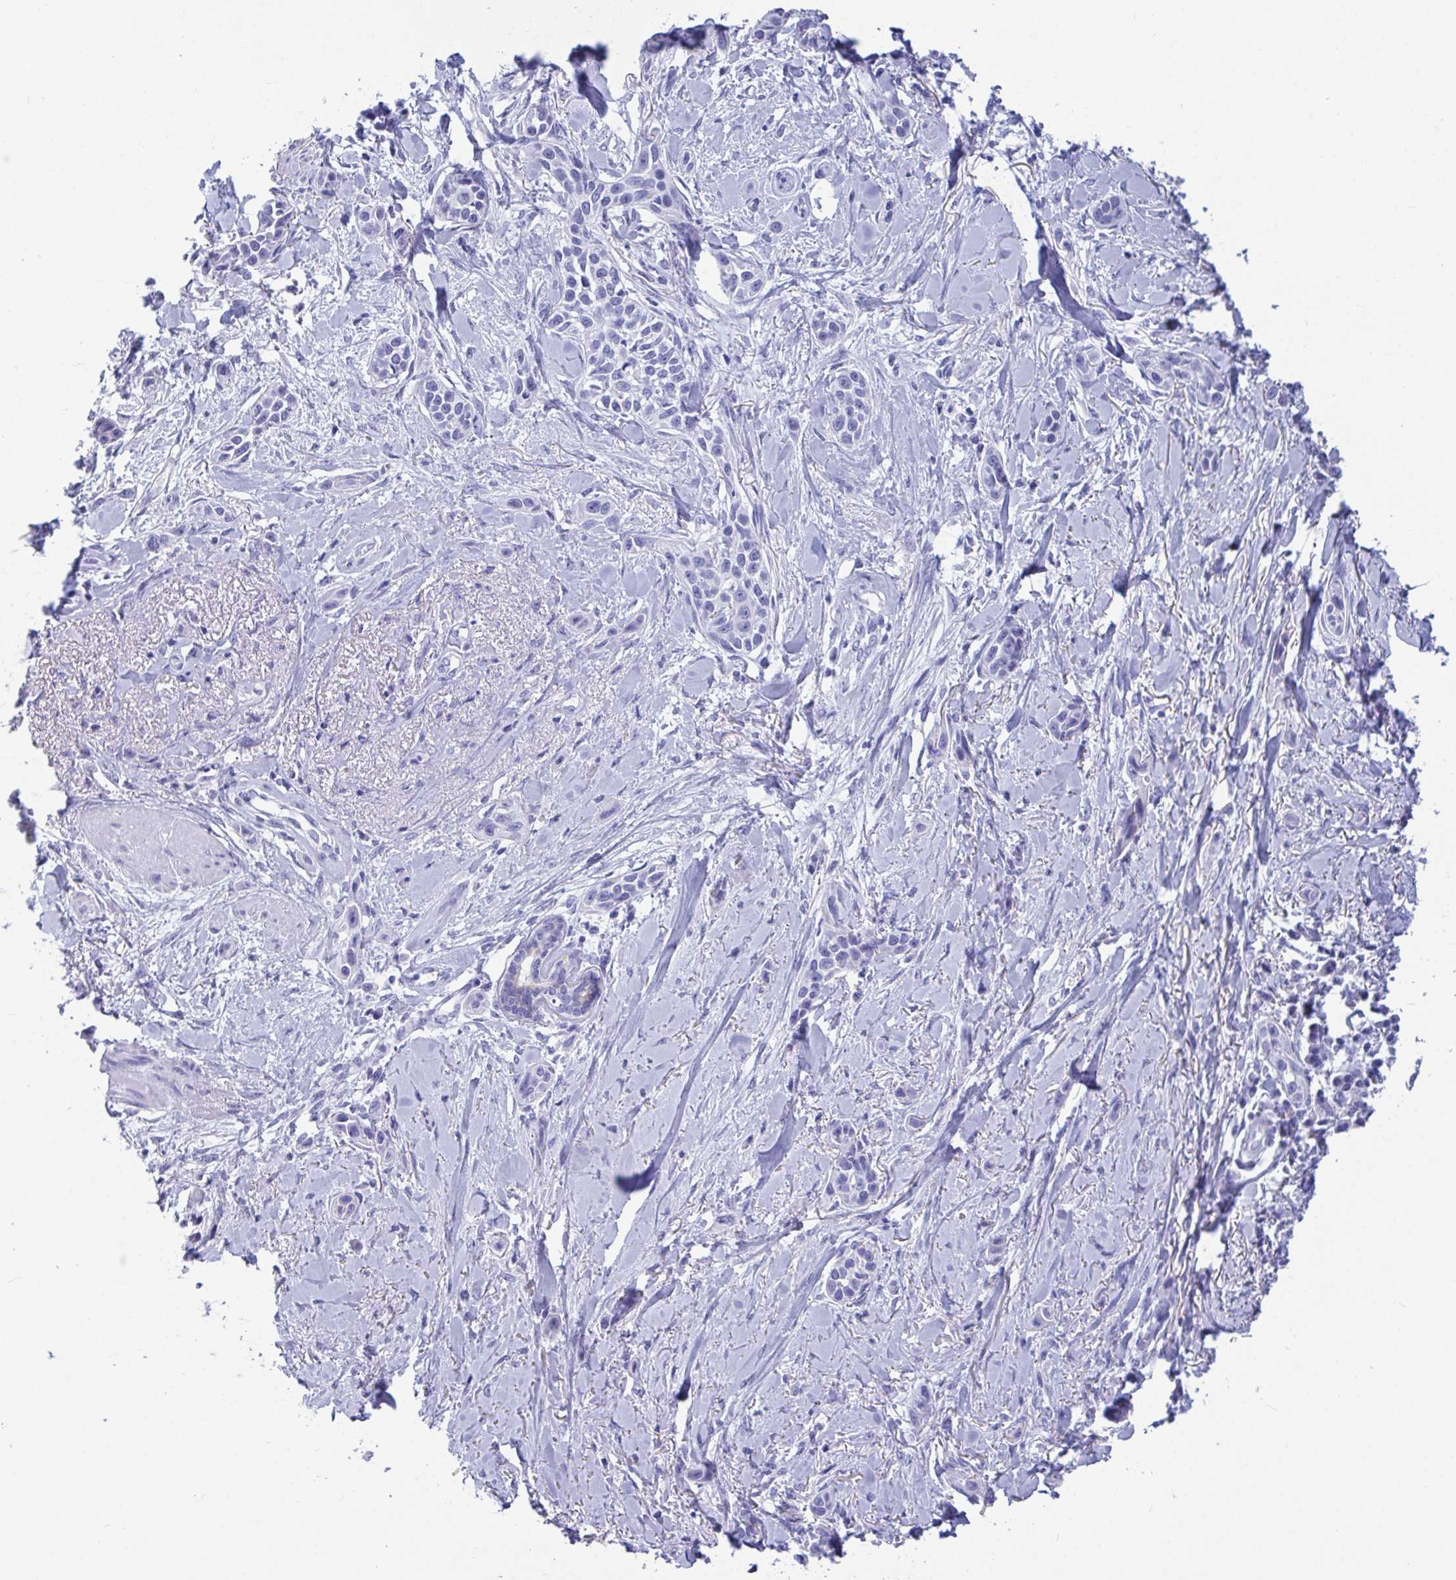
{"staining": {"intensity": "negative", "quantity": "none", "location": "none"}, "tissue": "skin cancer", "cell_type": "Tumor cells", "image_type": "cancer", "snomed": [{"axis": "morphology", "description": "Squamous cell carcinoma, NOS"}, {"axis": "topography", "description": "Skin"}], "caption": "Squamous cell carcinoma (skin) was stained to show a protein in brown. There is no significant expression in tumor cells.", "gene": "OR5J2", "patient": {"sex": "female", "age": 69}}